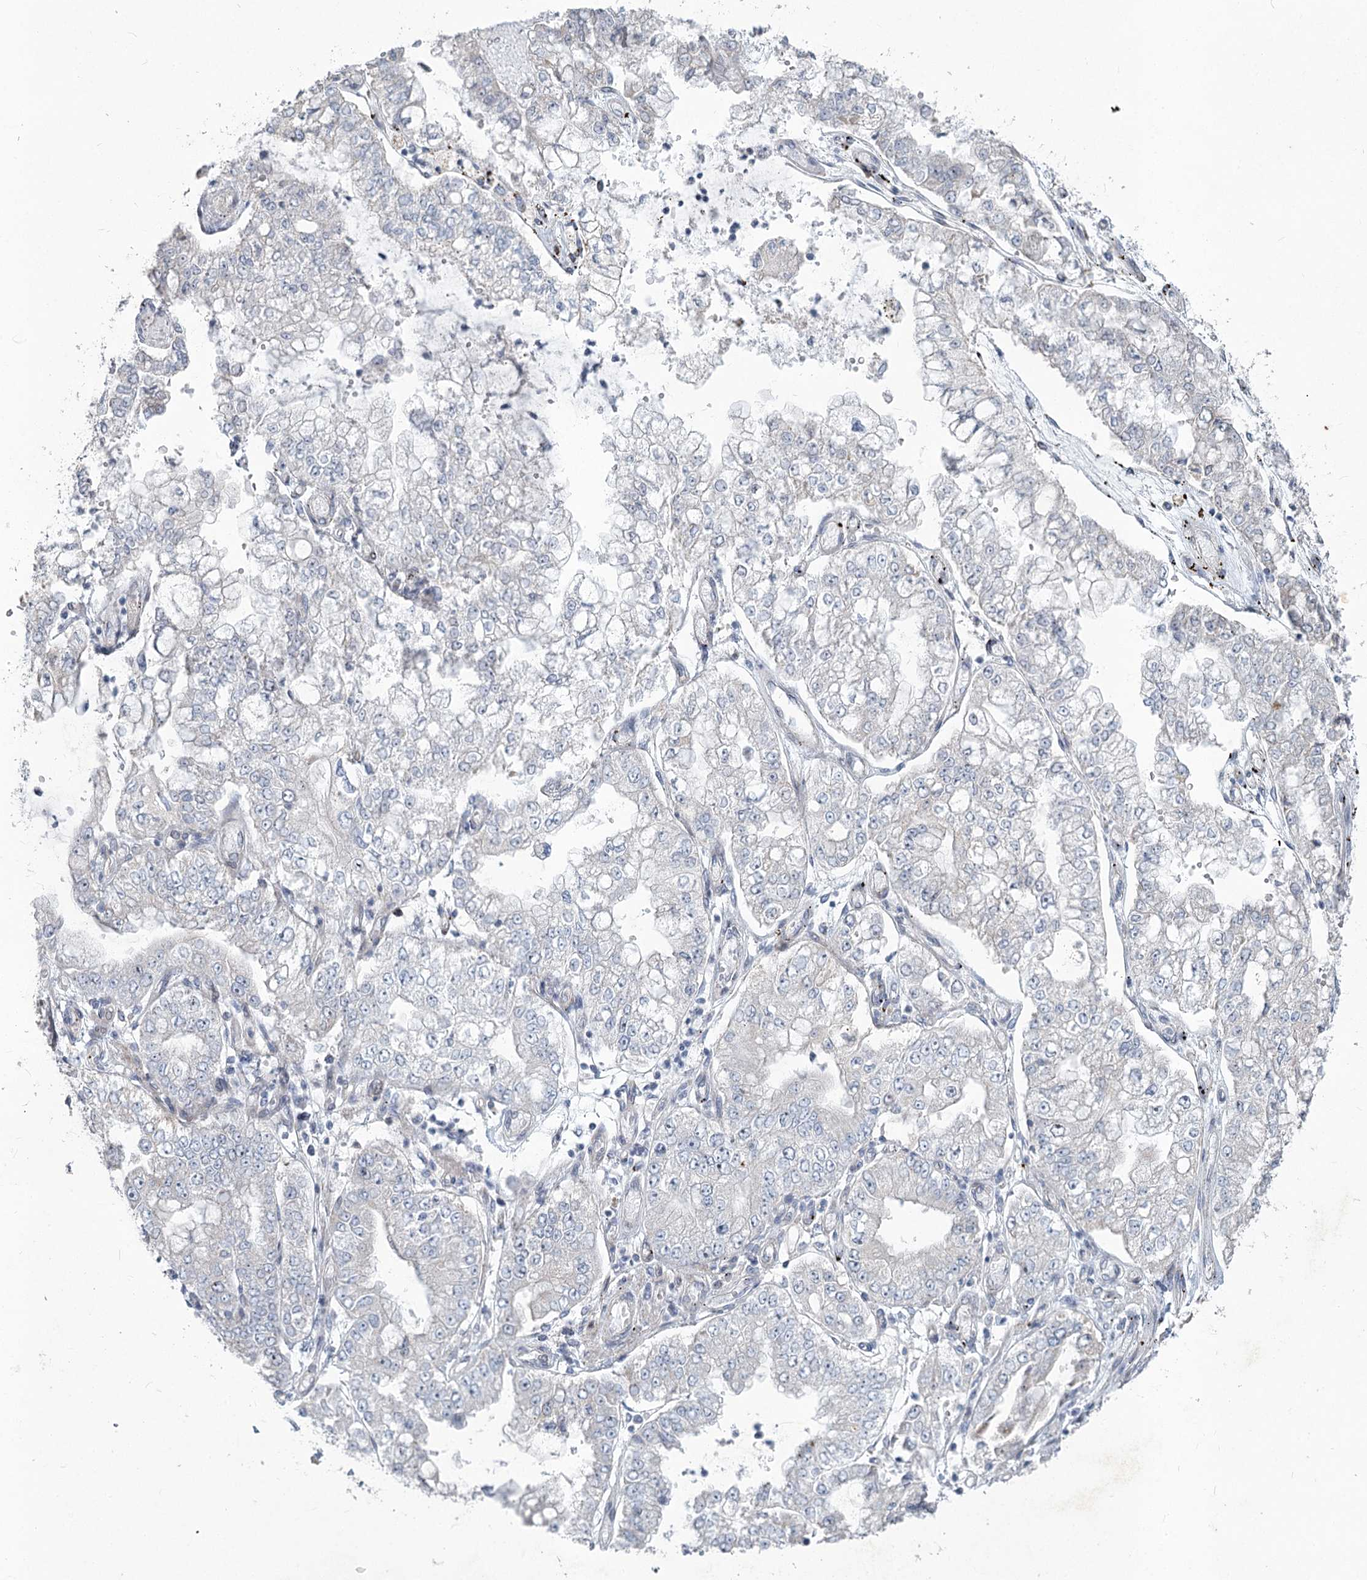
{"staining": {"intensity": "negative", "quantity": "none", "location": "none"}, "tissue": "stomach cancer", "cell_type": "Tumor cells", "image_type": "cancer", "snomed": [{"axis": "morphology", "description": "Adenocarcinoma, NOS"}, {"axis": "topography", "description": "Stomach"}], "caption": "IHC histopathology image of stomach adenocarcinoma stained for a protein (brown), which exhibits no positivity in tumor cells.", "gene": "ABITRAM", "patient": {"sex": "male", "age": 76}}